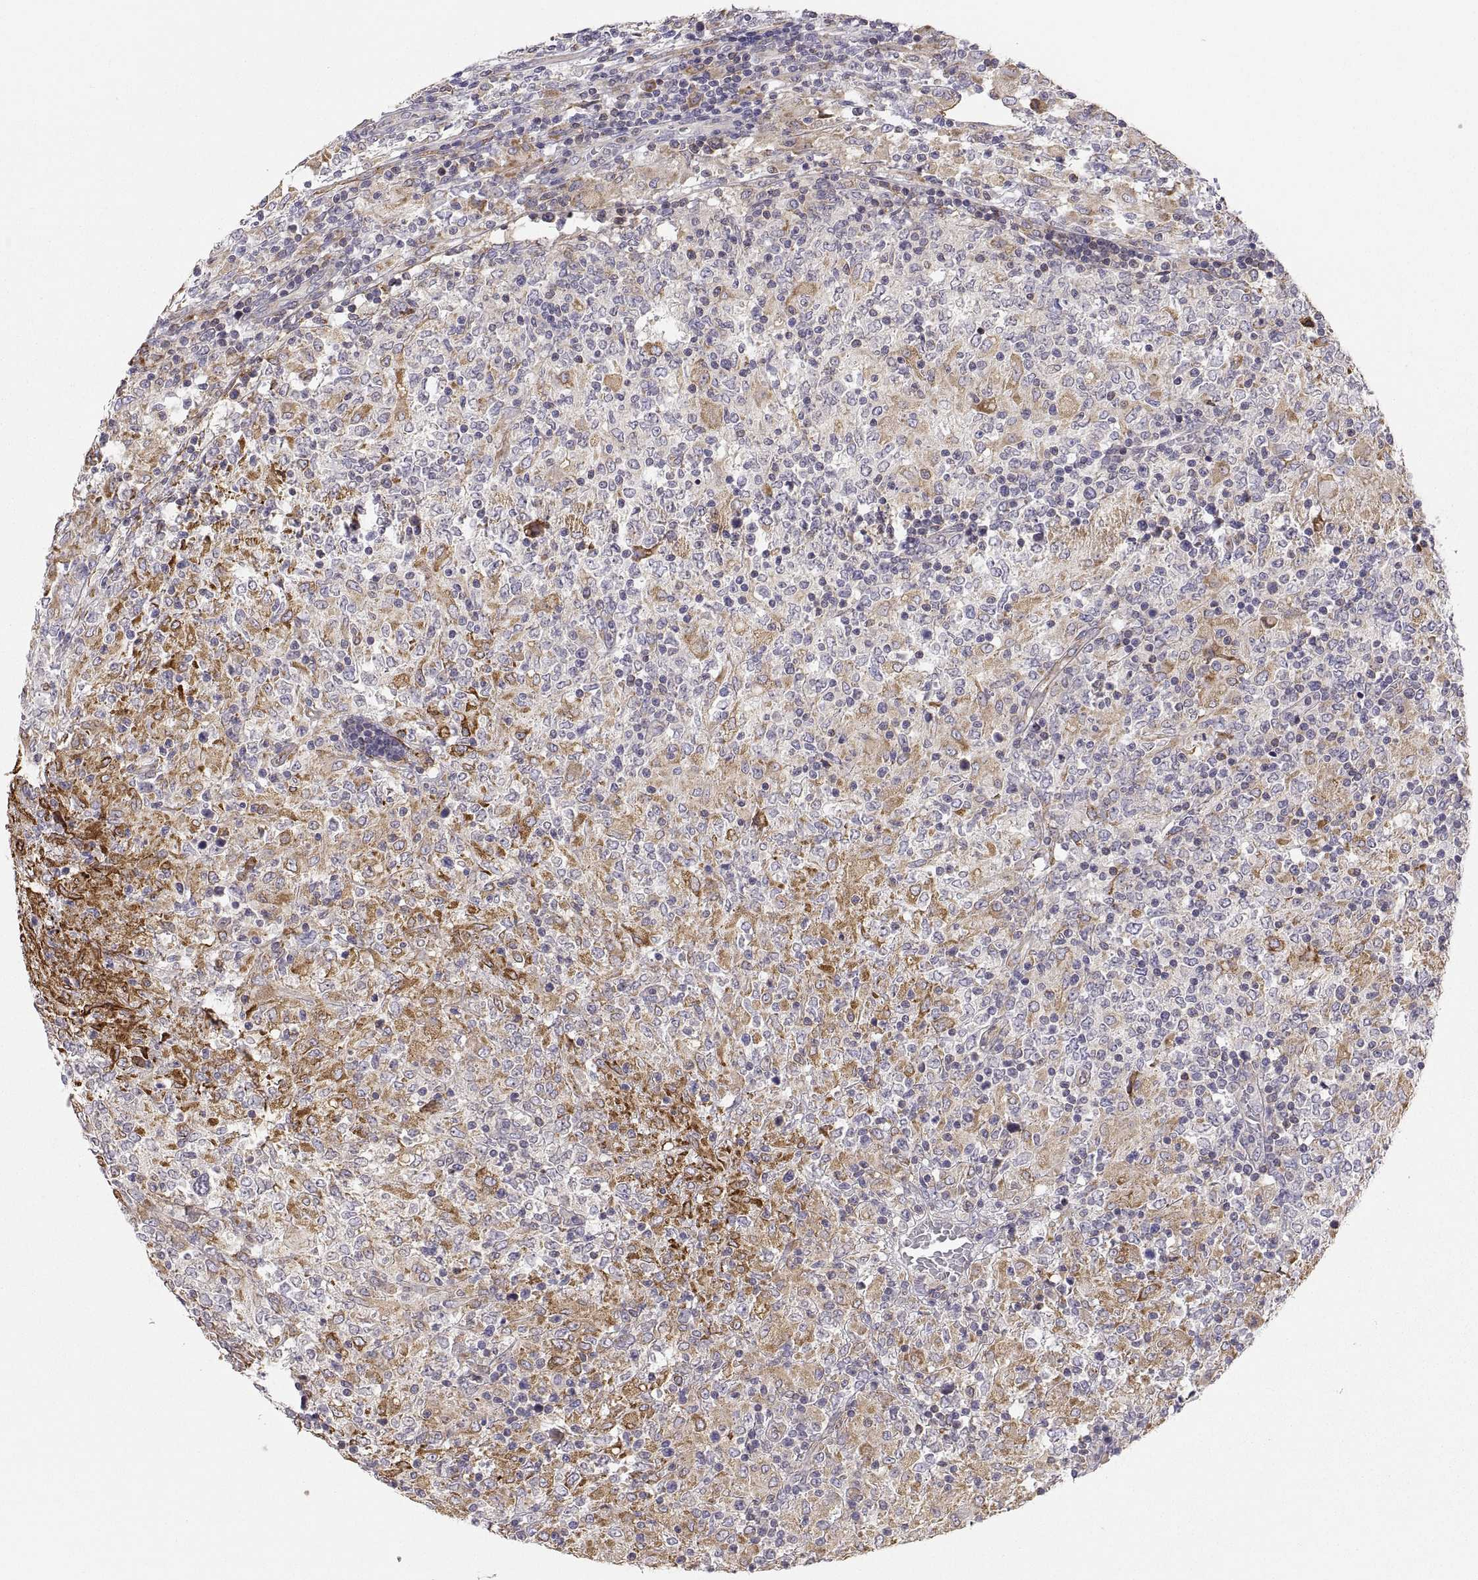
{"staining": {"intensity": "weak", "quantity": "<25%", "location": "cytoplasmic/membranous"}, "tissue": "lymphoma", "cell_type": "Tumor cells", "image_type": "cancer", "snomed": [{"axis": "morphology", "description": "Malignant lymphoma, non-Hodgkin's type, High grade"}, {"axis": "topography", "description": "Lymph node"}], "caption": "Human high-grade malignant lymphoma, non-Hodgkin's type stained for a protein using immunohistochemistry shows no positivity in tumor cells.", "gene": "ERO1A", "patient": {"sex": "female", "age": 84}}